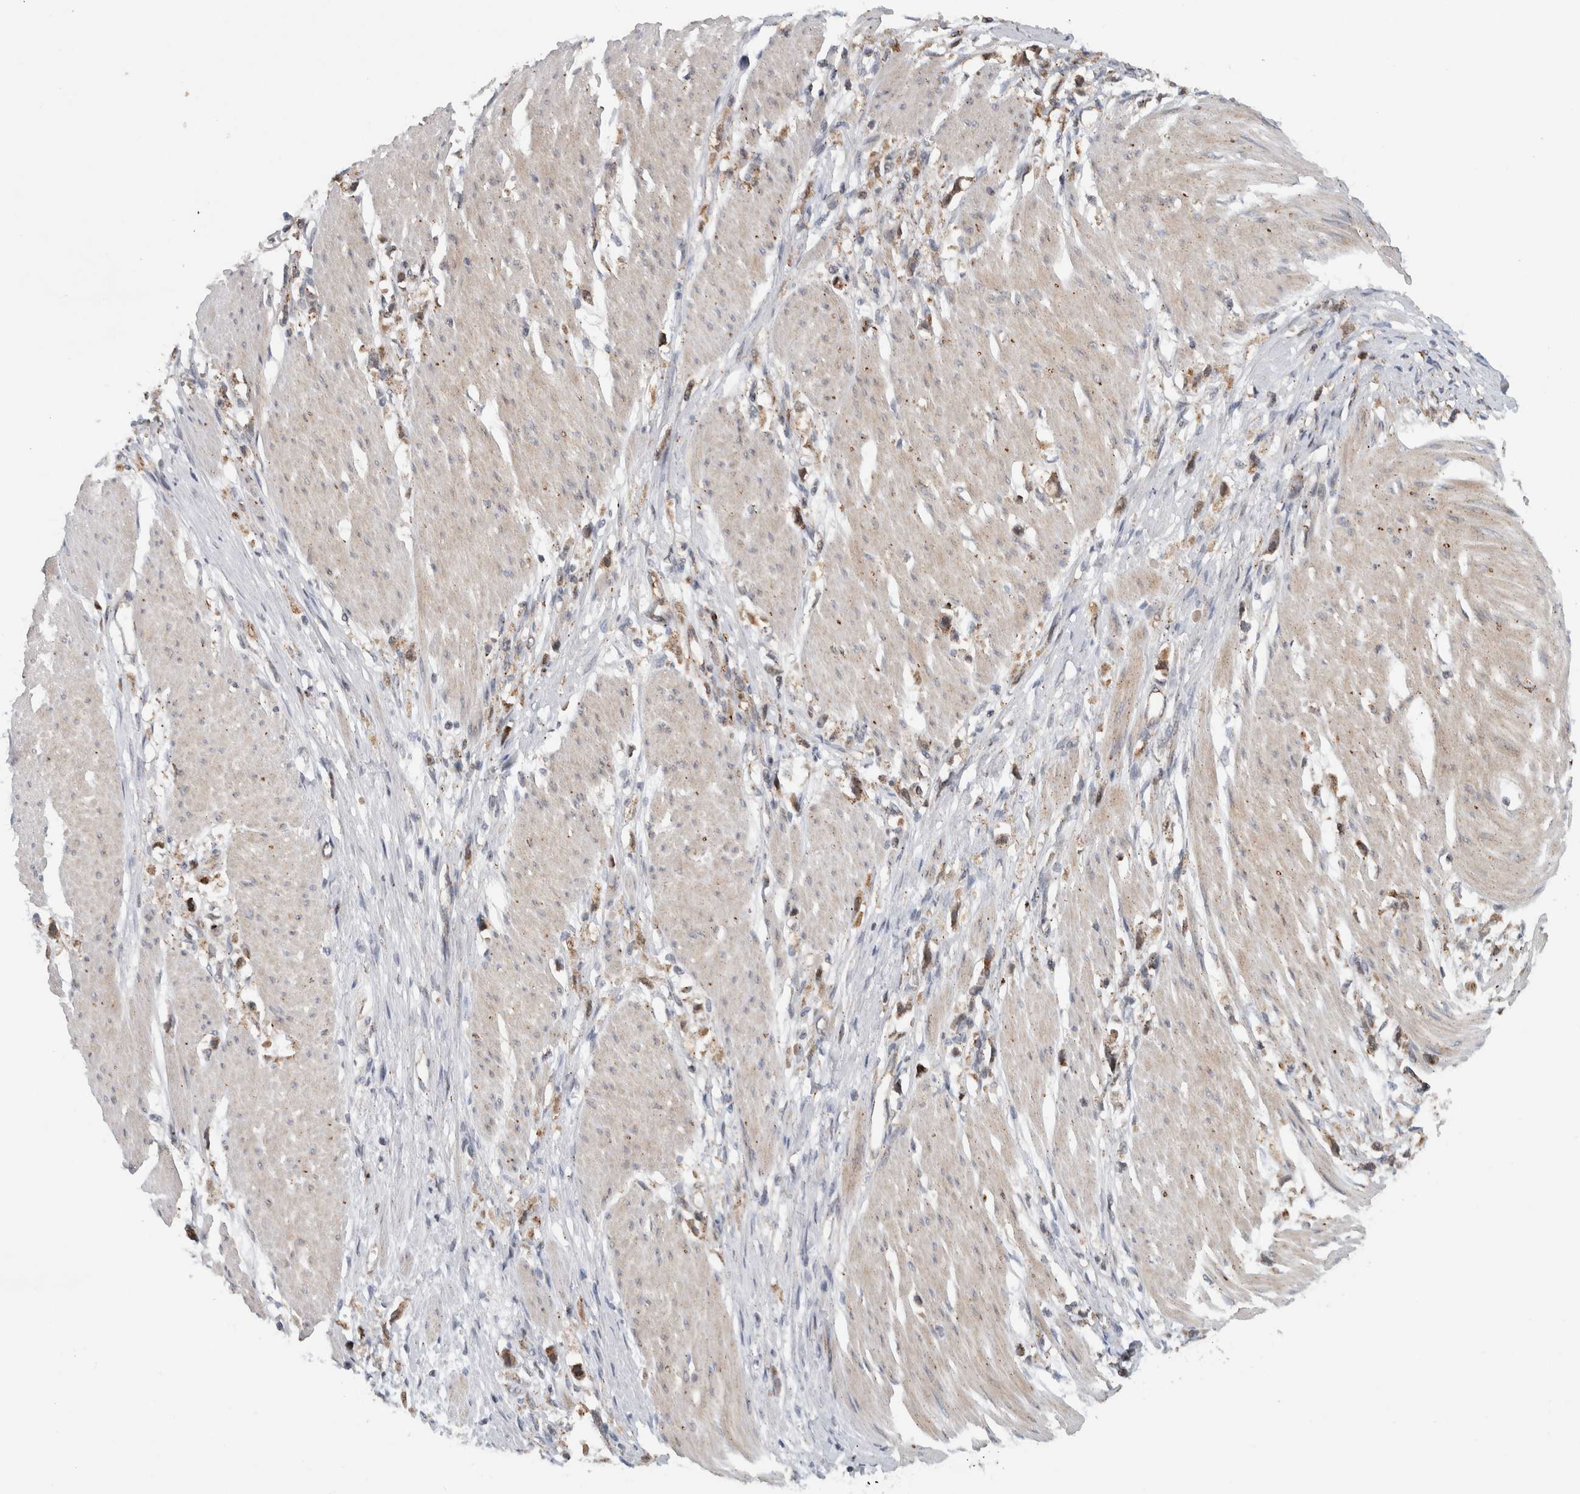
{"staining": {"intensity": "weak", "quantity": ">75%", "location": "cytoplasmic/membranous"}, "tissue": "stomach cancer", "cell_type": "Tumor cells", "image_type": "cancer", "snomed": [{"axis": "morphology", "description": "Adenocarcinoma, NOS"}, {"axis": "topography", "description": "Stomach"}], "caption": "Immunohistochemical staining of human stomach adenocarcinoma reveals low levels of weak cytoplasmic/membranous expression in about >75% of tumor cells.", "gene": "MSL1", "patient": {"sex": "female", "age": 59}}